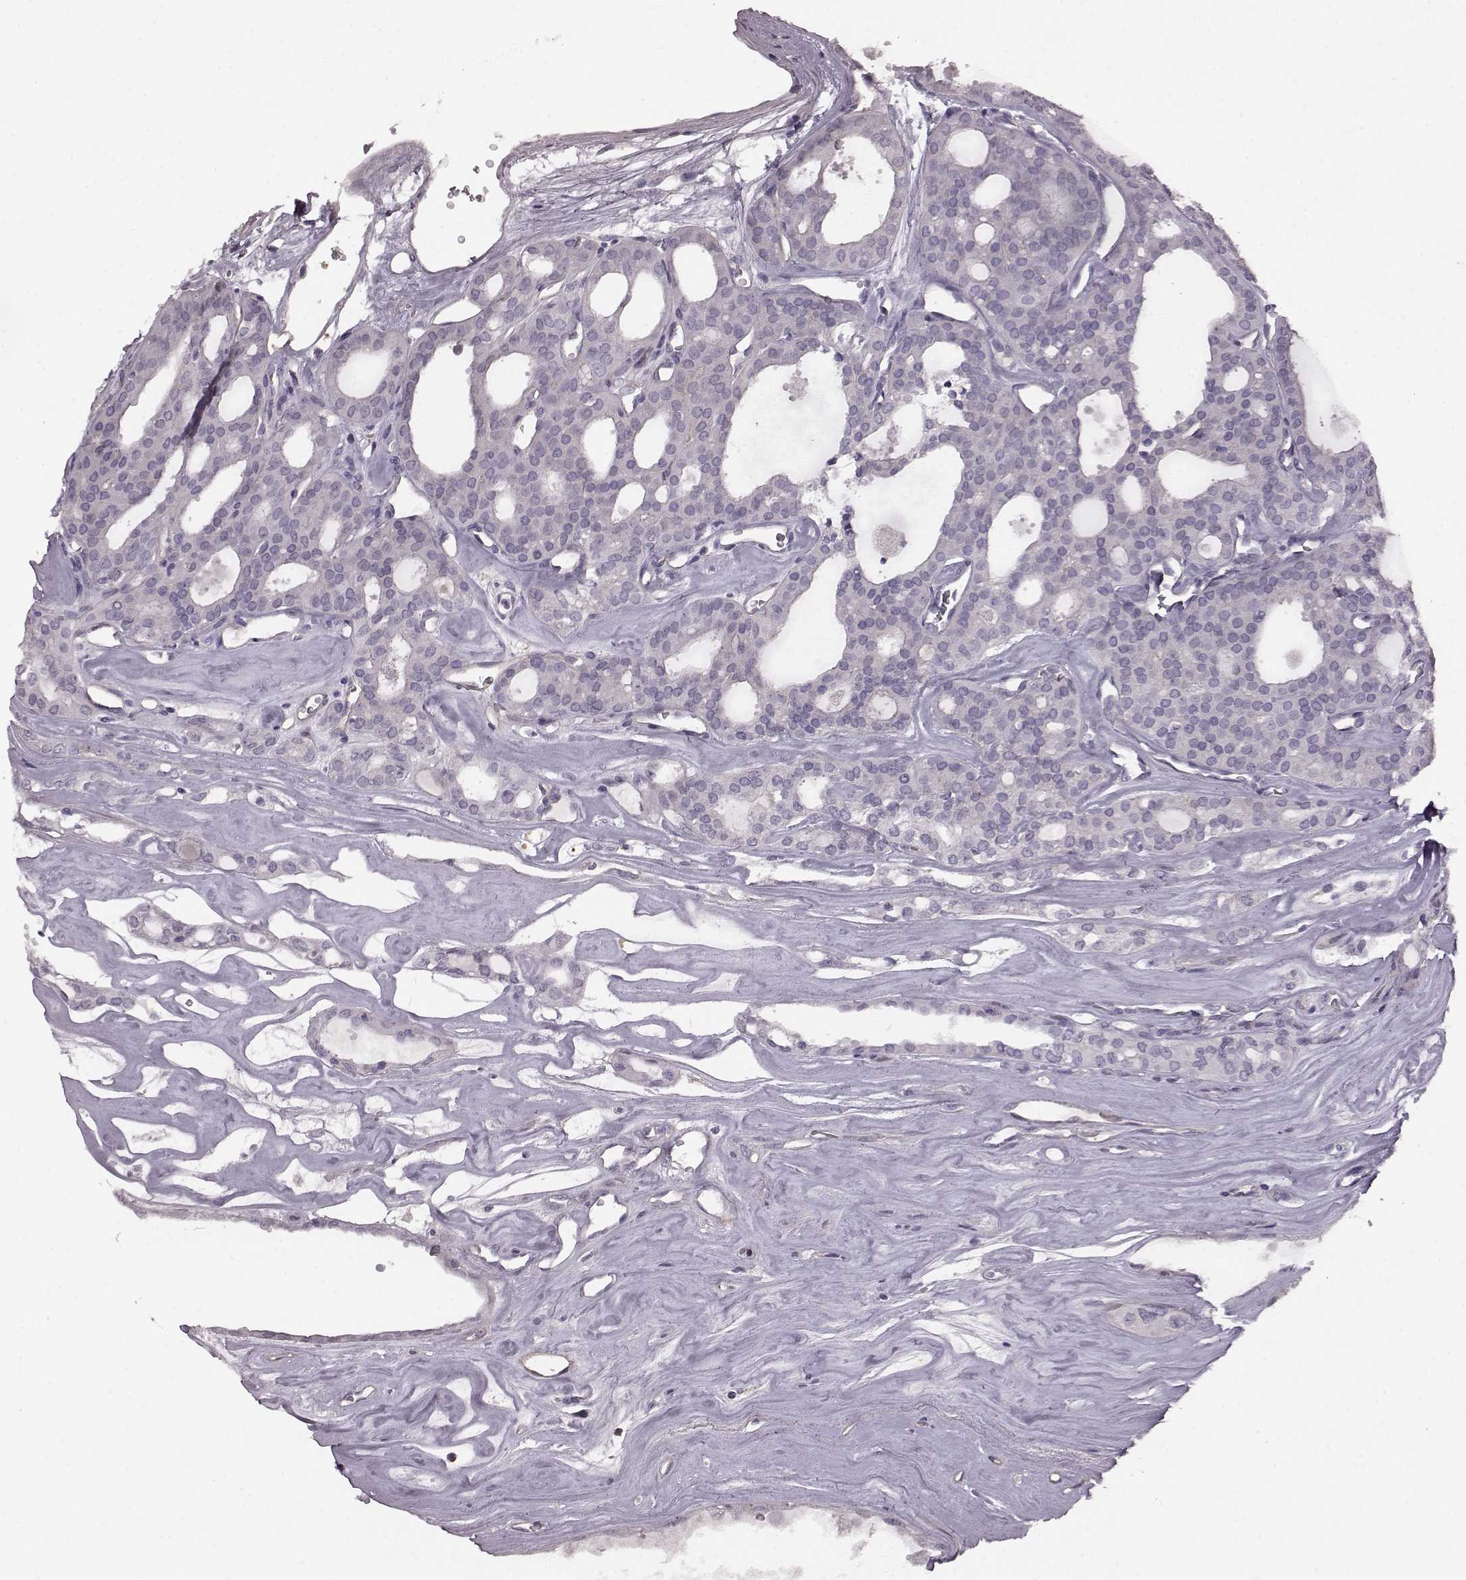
{"staining": {"intensity": "negative", "quantity": "none", "location": "none"}, "tissue": "thyroid cancer", "cell_type": "Tumor cells", "image_type": "cancer", "snomed": [{"axis": "morphology", "description": "Follicular adenoma carcinoma, NOS"}, {"axis": "topography", "description": "Thyroid gland"}], "caption": "IHC of follicular adenoma carcinoma (thyroid) reveals no positivity in tumor cells. Brightfield microscopy of IHC stained with DAB (brown) and hematoxylin (blue), captured at high magnification.", "gene": "PDCD1", "patient": {"sex": "male", "age": 75}}